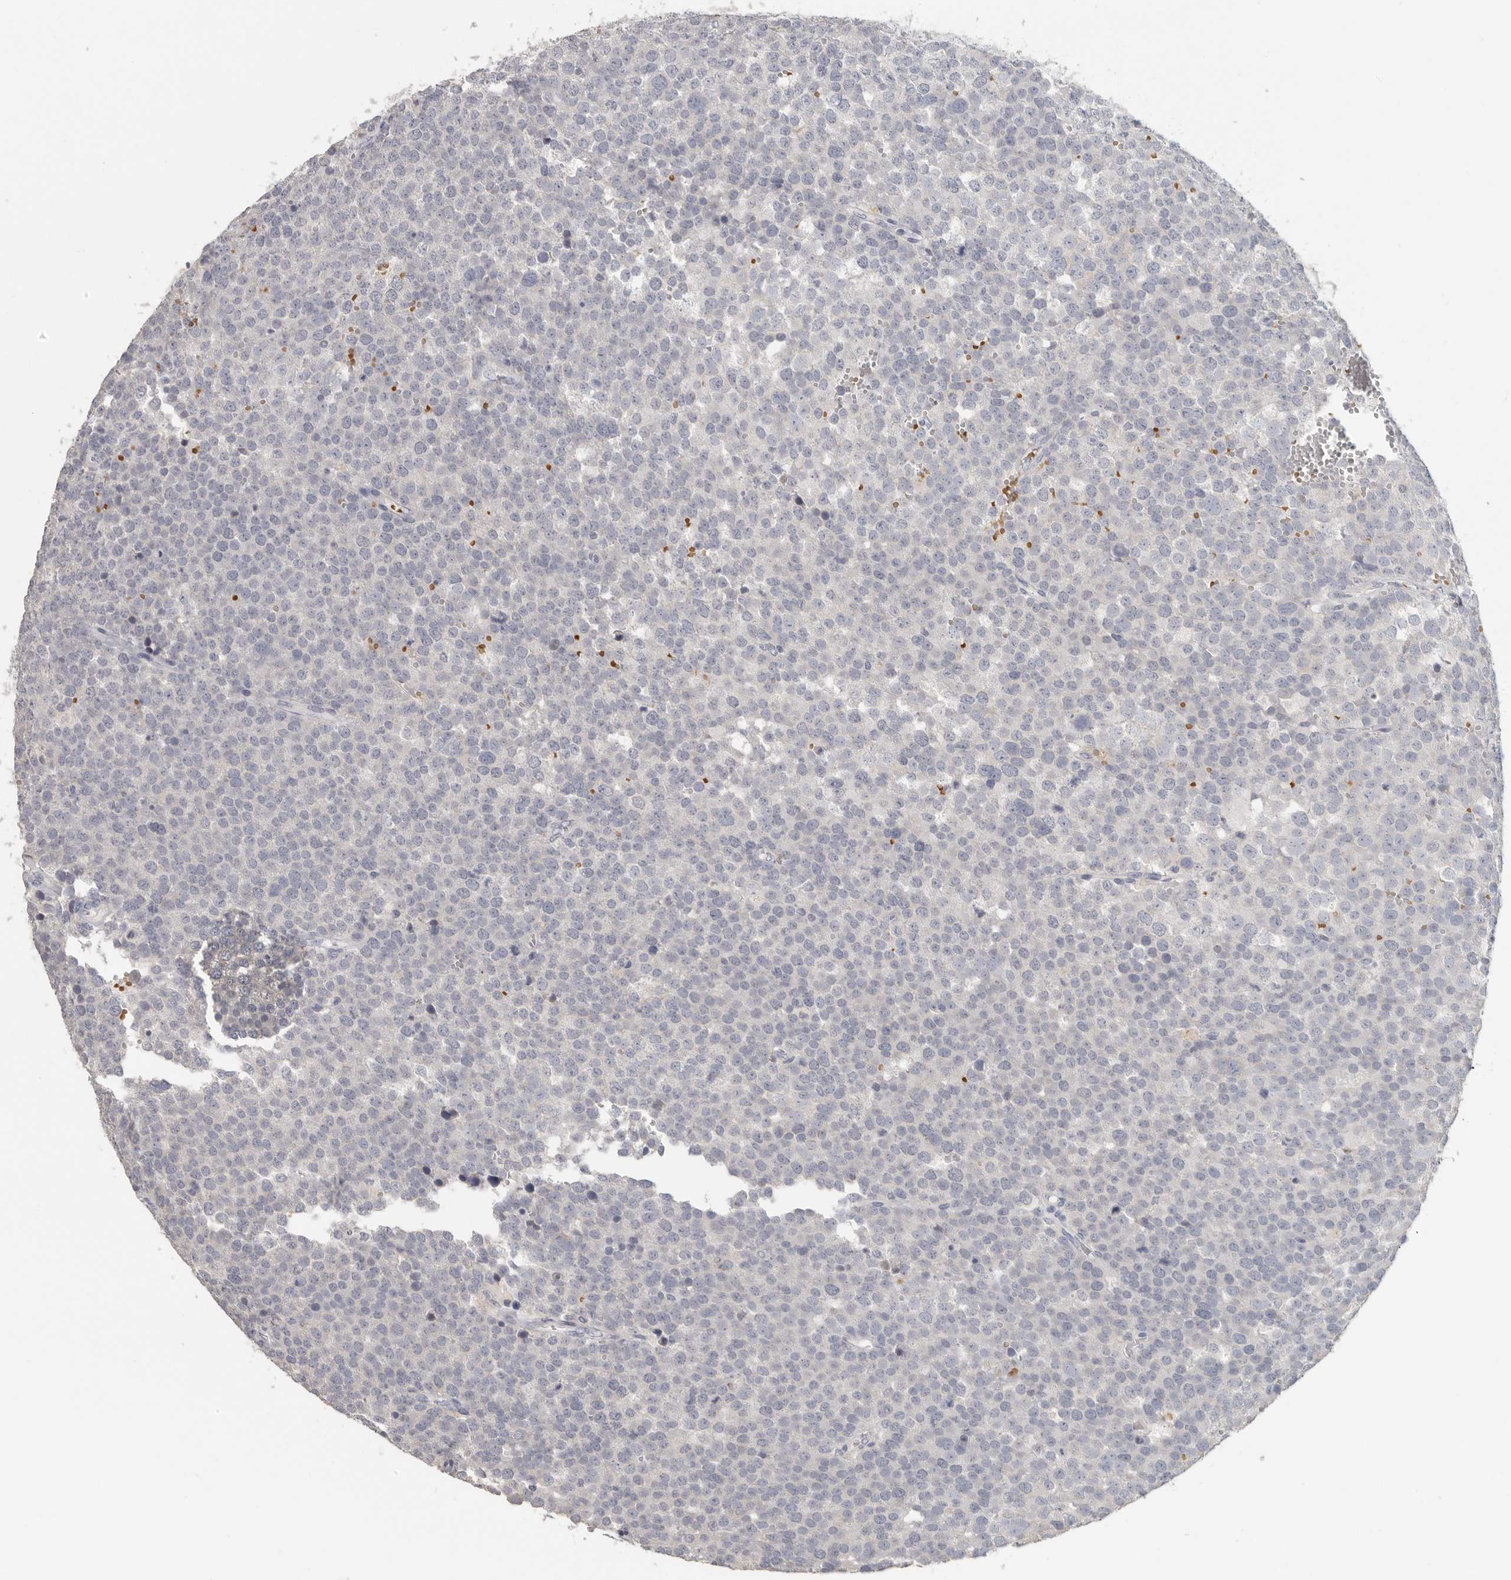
{"staining": {"intensity": "negative", "quantity": "none", "location": "none"}, "tissue": "testis cancer", "cell_type": "Tumor cells", "image_type": "cancer", "snomed": [{"axis": "morphology", "description": "Seminoma, NOS"}, {"axis": "topography", "description": "Testis"}], "caption": "High power microscopy photomicrograph of an immunohistochemistry (IHC) histopathology image of testis seminoma, revealing no significant expression in tumor cells. (Stains: DAB (3,3'-diaminobenzidine) IHC with hematoxylin counter stain, Microscopy: brightfield microscopy at high magnification).", "gene": "DNAJC11", "patient": {"sex": "male", "age": 71}}